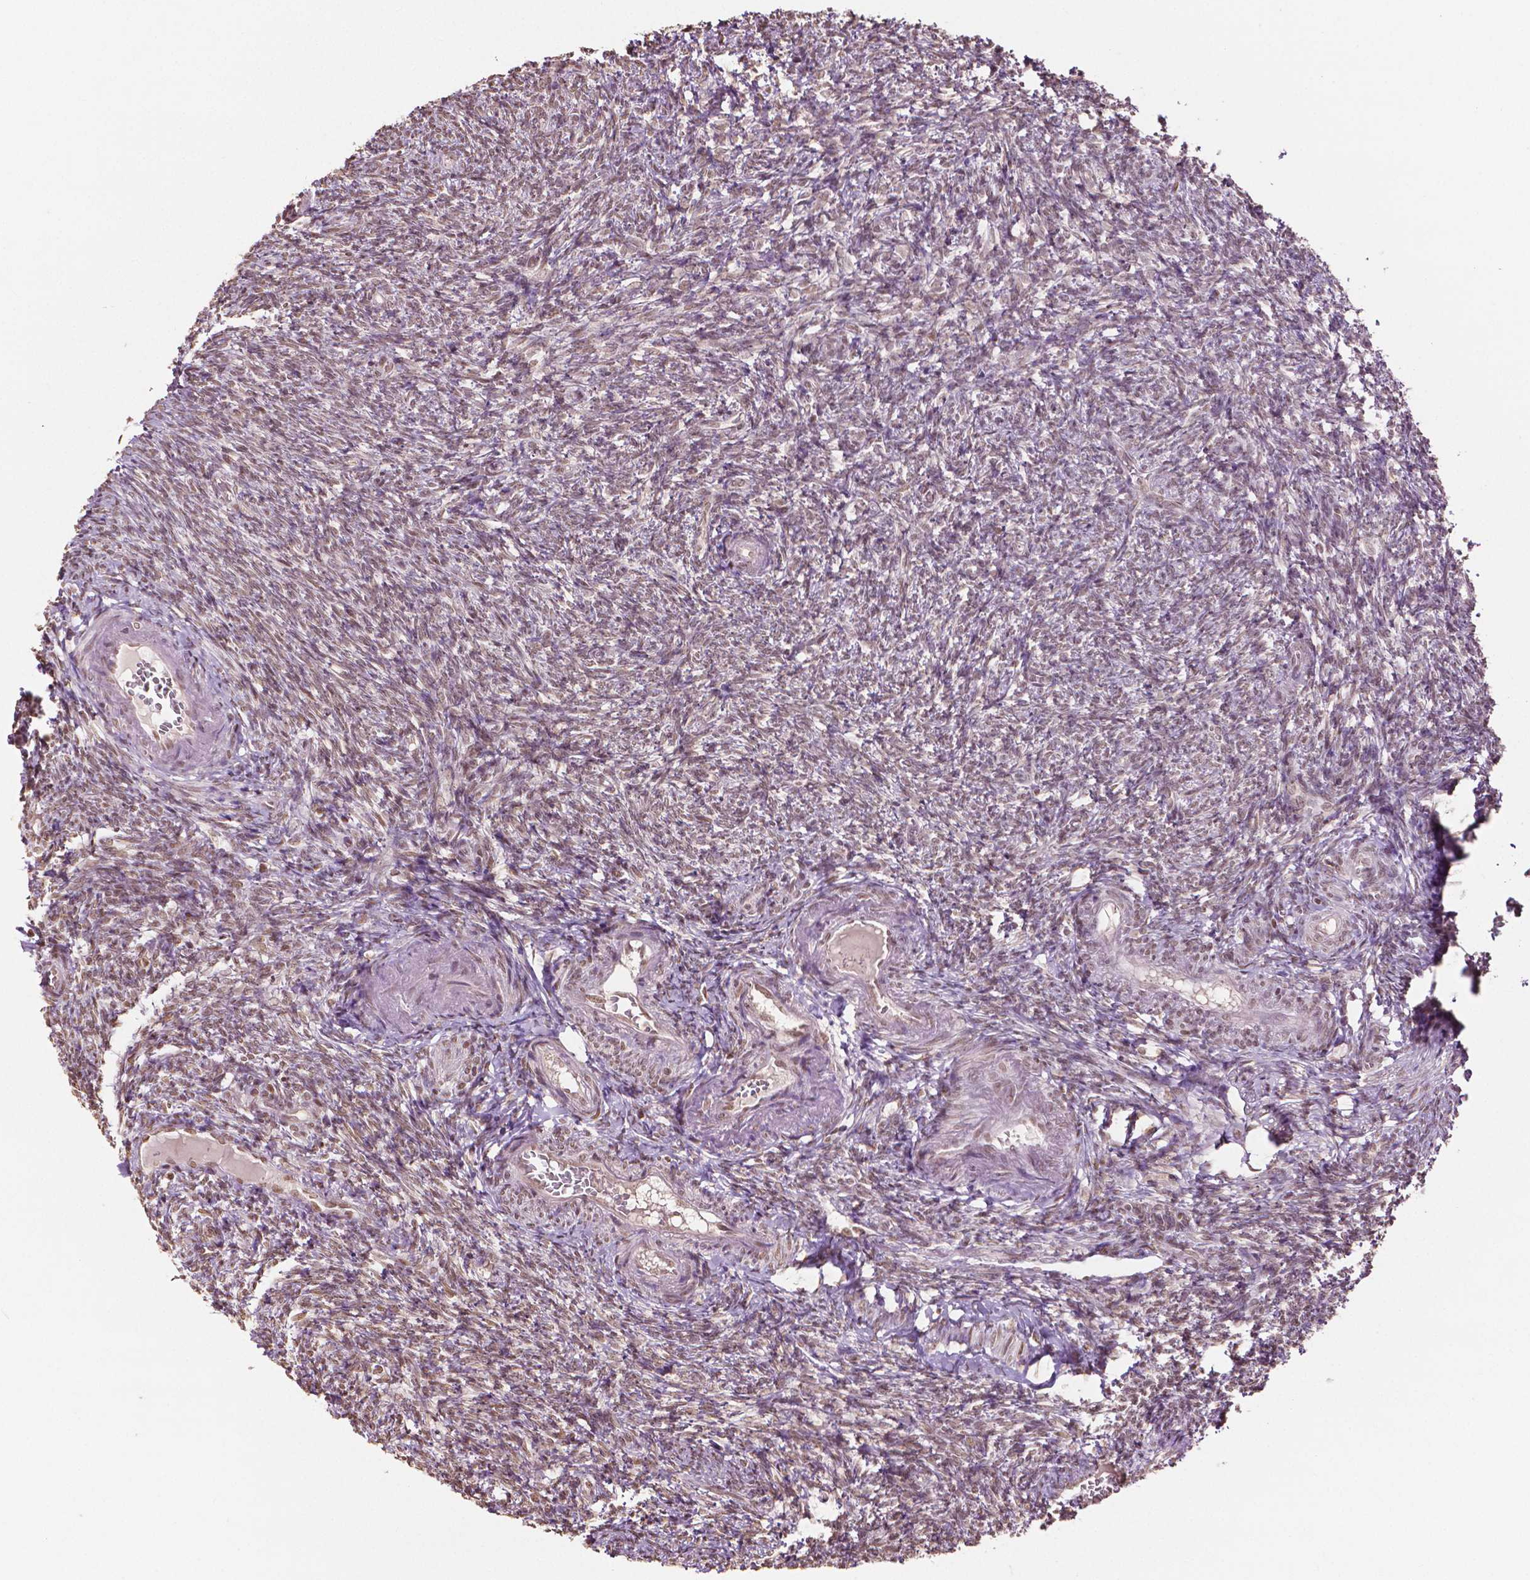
{"staining": {"intensity": "moderate", "quantity": ">75%", "location": "cytoplasmic/membranous,nuclear"}, "tissue": "ovary", "cell_type": "Follicle cells", "image_type": "normal", "snomed": [{"axis": "morphology", "description": "Normal tissue, NOS"}, {"axis": "topography", "description": "Ovary"}], "caption": "Brown immunohistochemical staining in benign human ovary shows moderate cytoplasmic/membranous,nuclear expression in about >75% of follicle cells.", "gene": "DEK", "patient": {"sex": "female", "age": 39}}